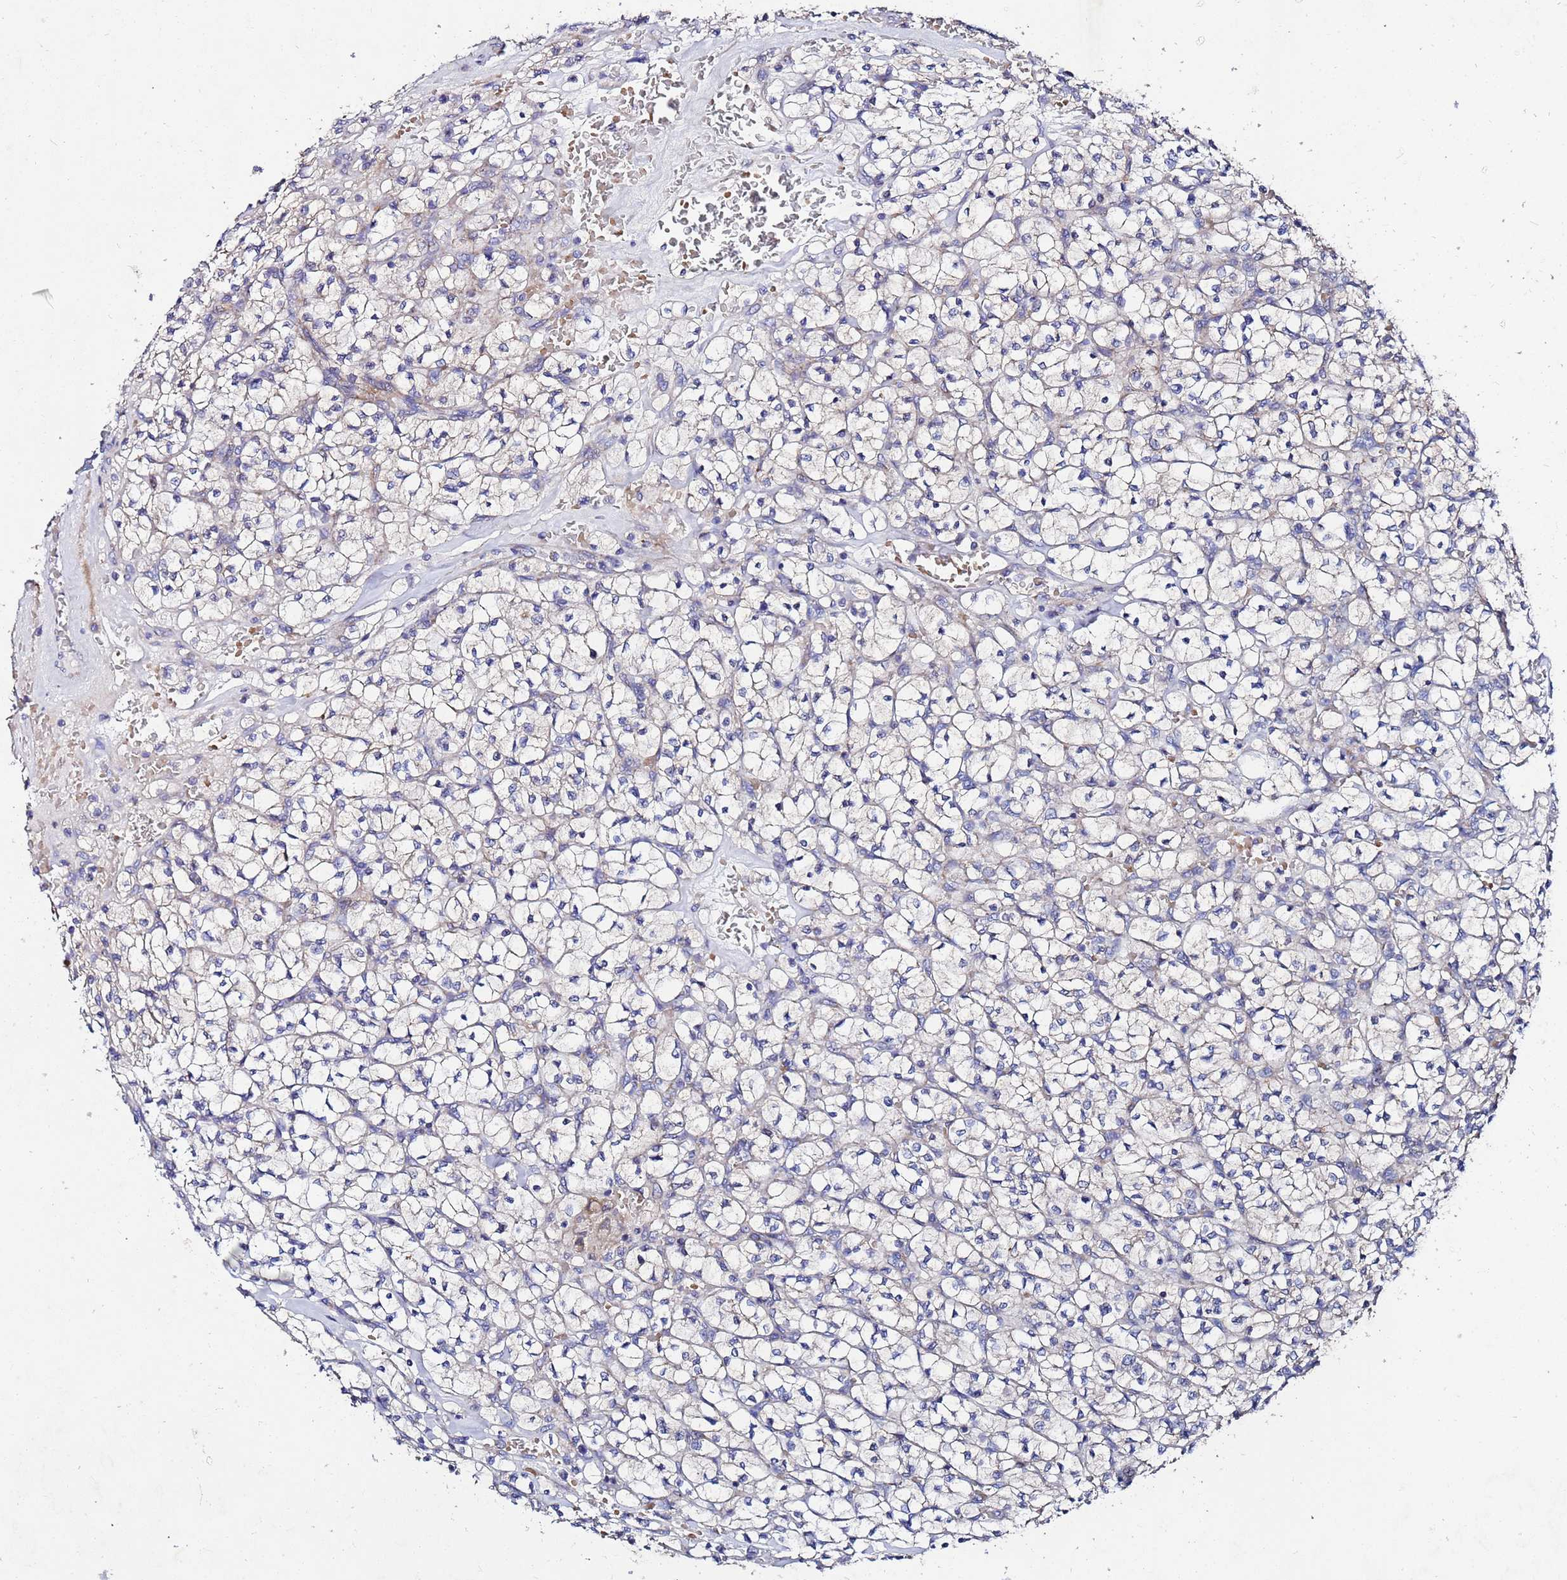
{"staining": {"intensity": "negative", "quantity": "none", "location": "none"}, "tissue": "renal cancer", "cell_type": "Tumor cells", "image_type": "cancer", "snomed": [{"axis": "morphology", "description": "Adenocarcinoma, NOS"}, {"axis": "topography", "description": "Kidney"}], "caption": "This is an immunohistochemistry photomicrograph of human renal cancer. There is no staining in tumor cells.", "gene": "FAHD2A", "patient": {"sex": "female", "age": 64}}